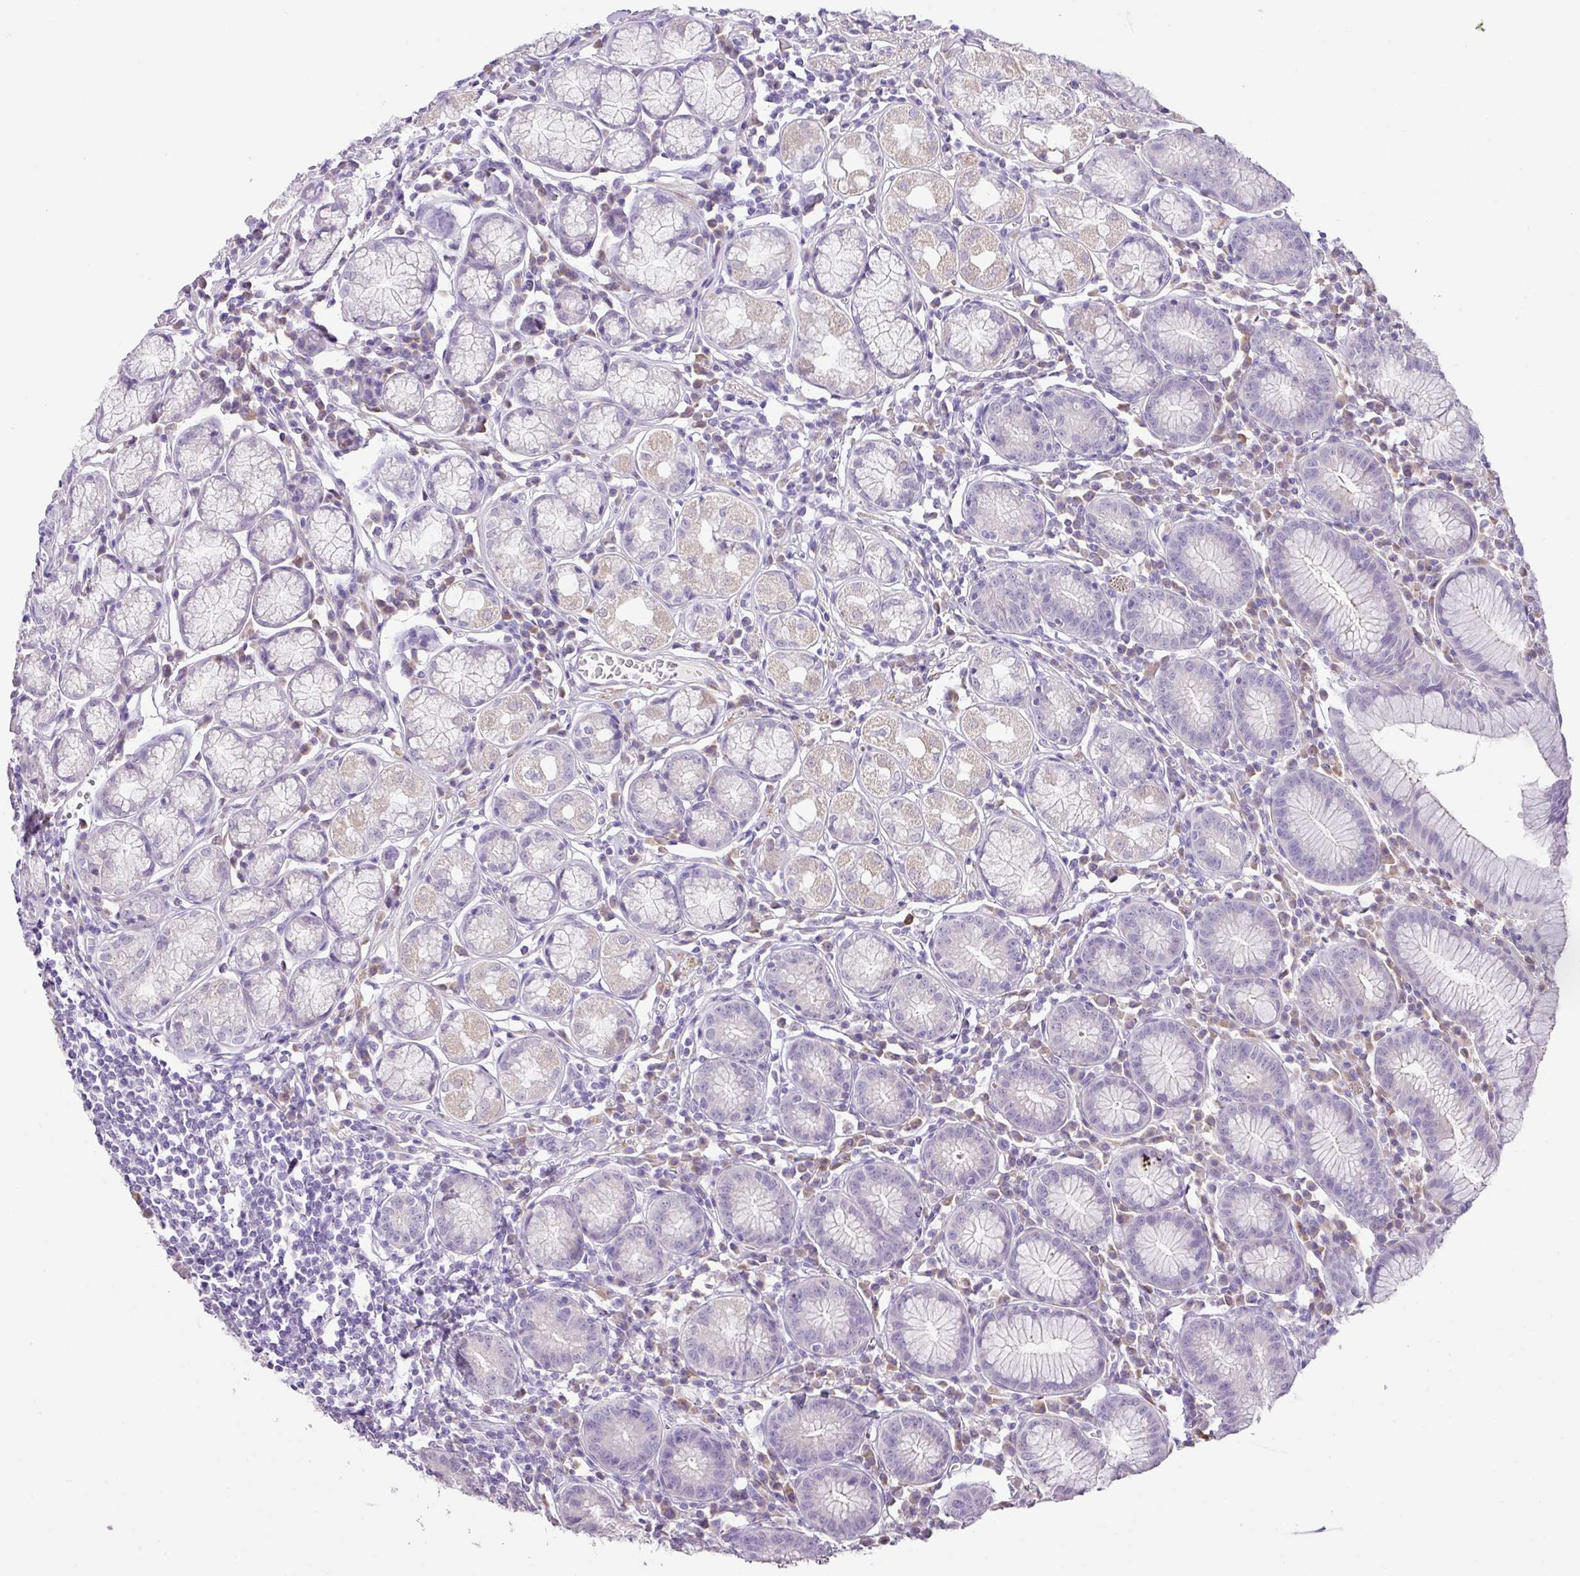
{"staining": {"intensity": "weak", "quantity": "25%-75%", "location": "cytoplasmic/membranous"}, "tissue": "stomach", "cell_type": "Glandular cells", "image_type": "normal", "snomed": [{"axis": "morphology", "description": "Normal tissue, NOS"}, {"axis": "topography", "description": "Stomach"}], "caption": "An immunohistochemistry histopathology image of normal tissue is shown. Protein staining in brown shows weak cytoplasmic/membranous positivity in stomach within glandular cells. The protein of interest is shown in brown color, while the nuclei are stained blue.", "gene": "DIP2A", "patient": {"sex": "male", "age": 55}}